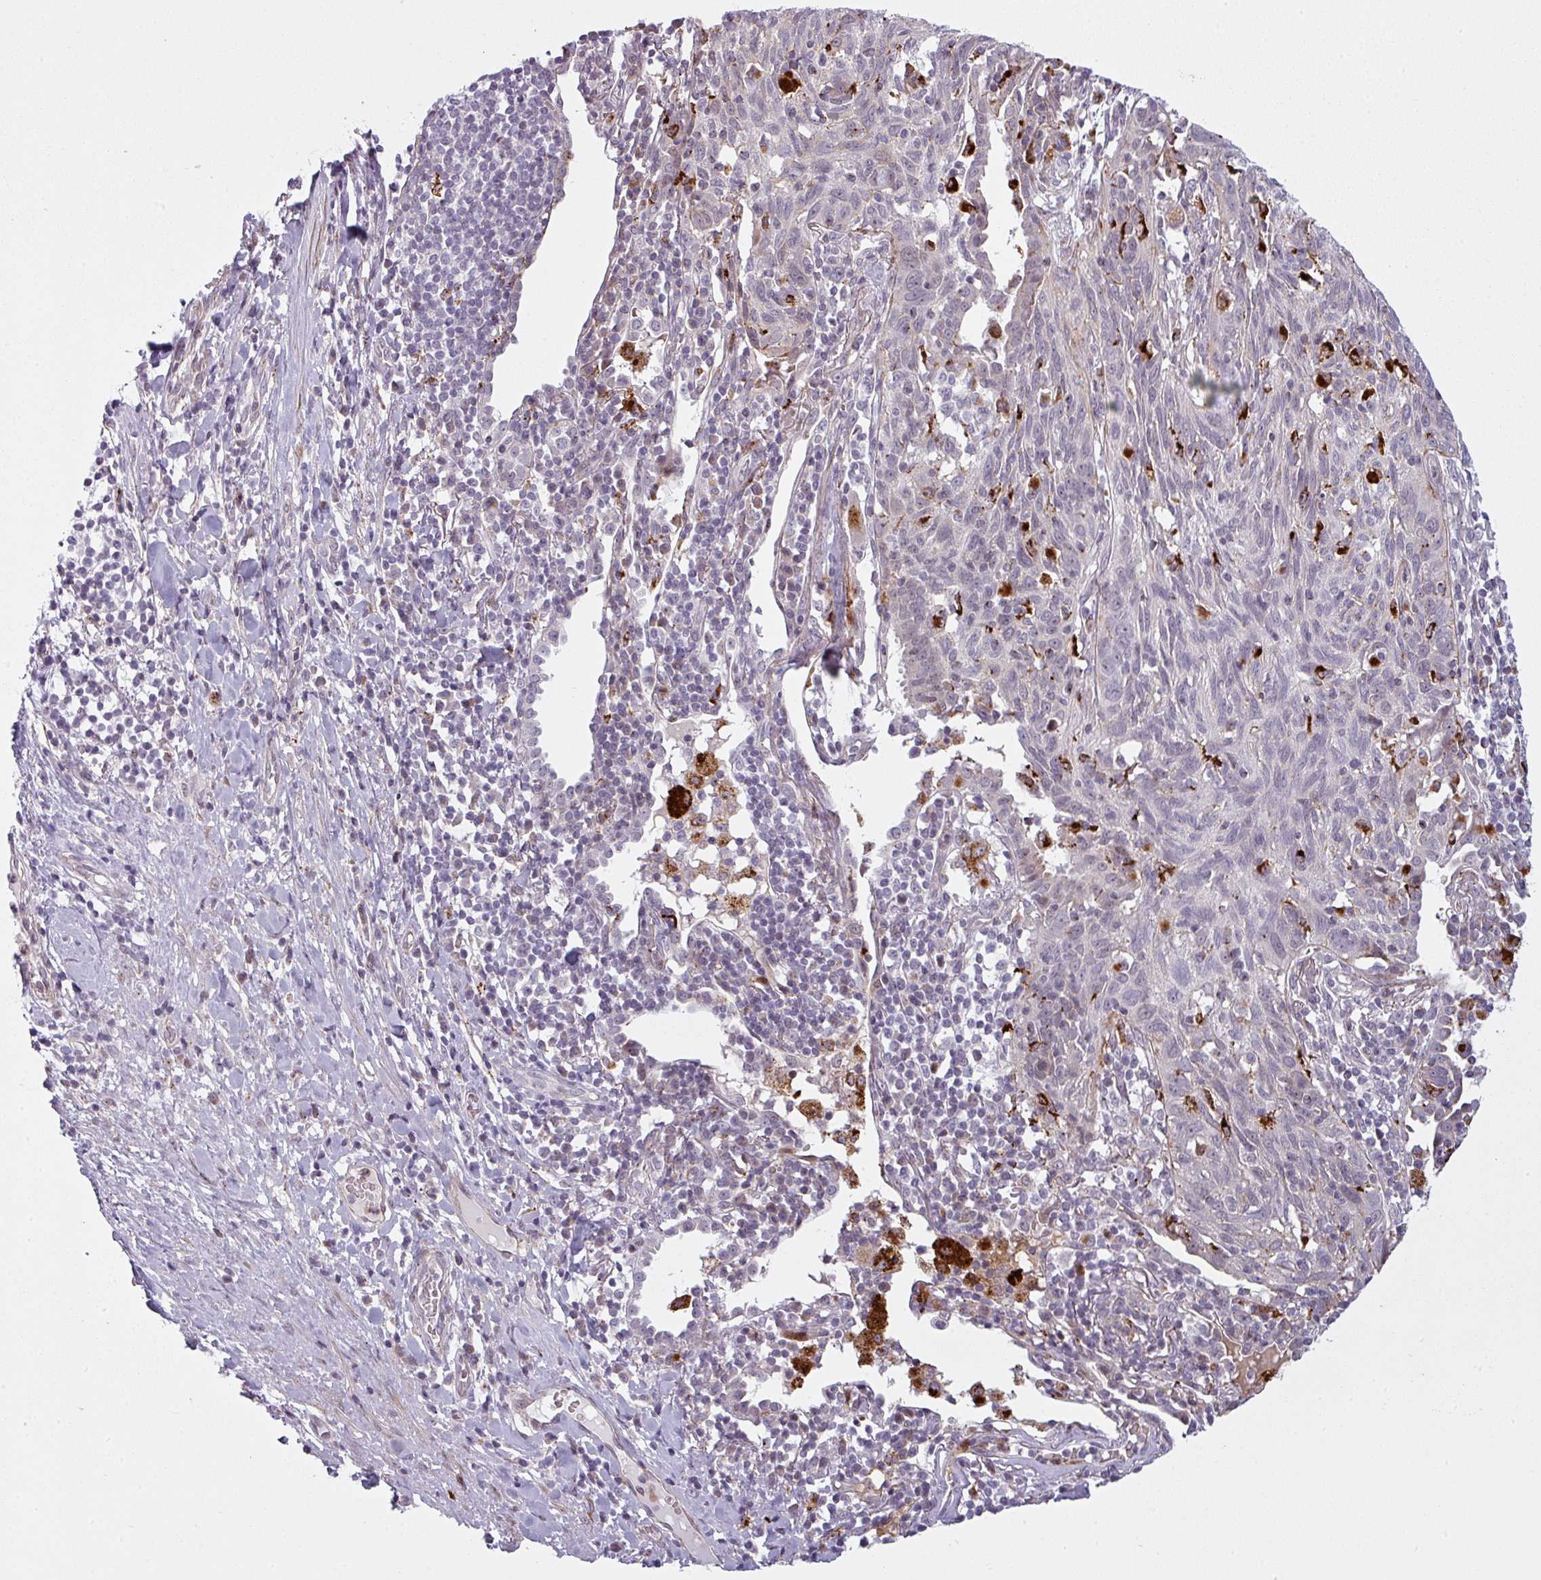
{"staining": {"intensity": "negative", "quantity": "none", "location": "none"}, "tissue": "lung cancer", "cell_type": "Tumor cells", "image_type": "cancer", "snomed": [{"axis": "morphology", "description": "Squamous cell carcinoma, NOS"}, {"axis": "topography", "description": "Lung"}], "caption": "This is a photomicrograph of IHC staining of lung cancer (squamous cell carcinoma), which shows no staining in tumor cells.", "gene": "MAP7D2", "patient": {"sex": "female", "age": 66}}